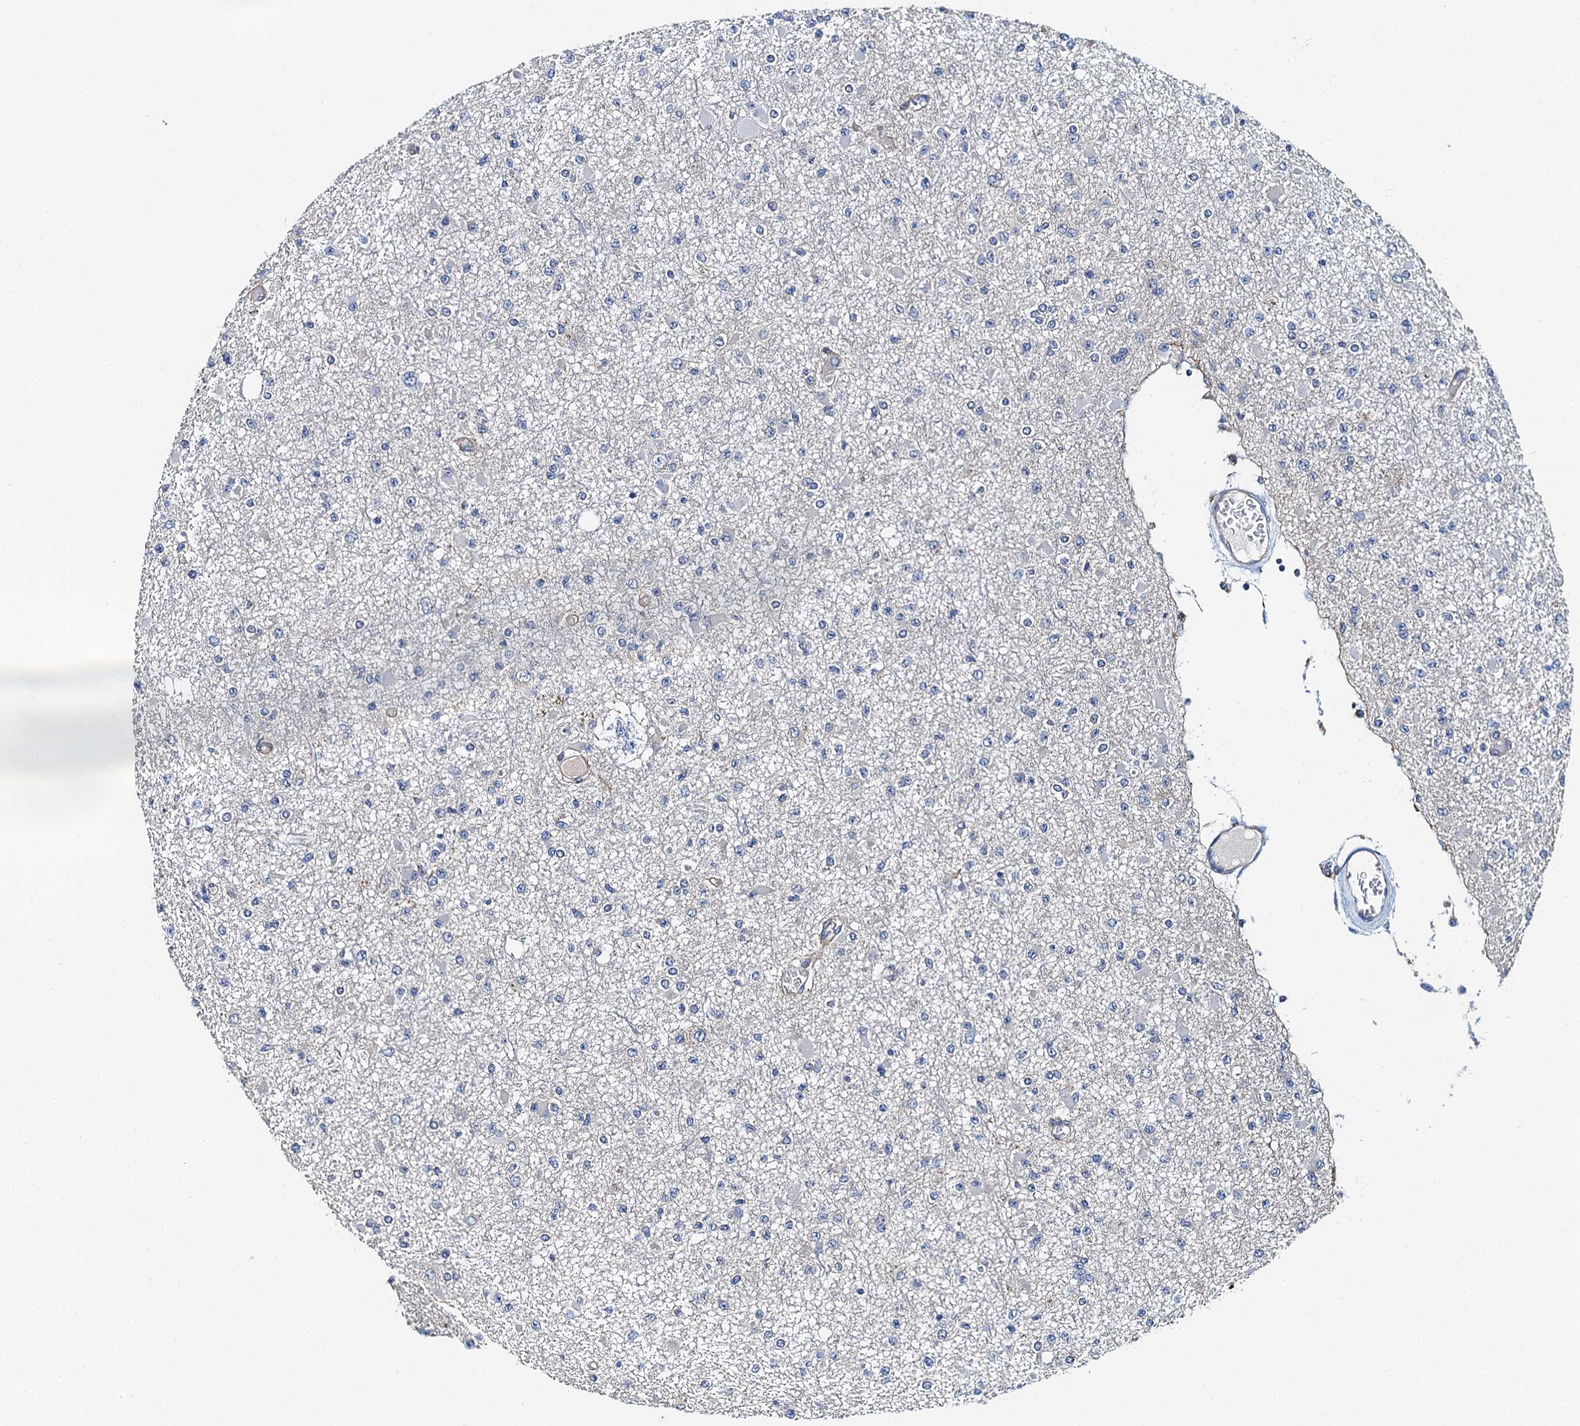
{"staining": {"intensity": "negative", "quantity": "none", "location": "none"}, "tissue": "glioma", "cell_type": "Tumor cells", "image_type": "cancer", "snomed": [{"axis": "morphology", "description": "Glioma, malignant, Low grade"}, {"axis": "topography", "description": "Brain"}], "caption": "The micrograph reveals no staining of tumor cells in low-grade glioma (malignant).", "gene": "NGRN", "patient": {"sex": "female", "age": 22}}